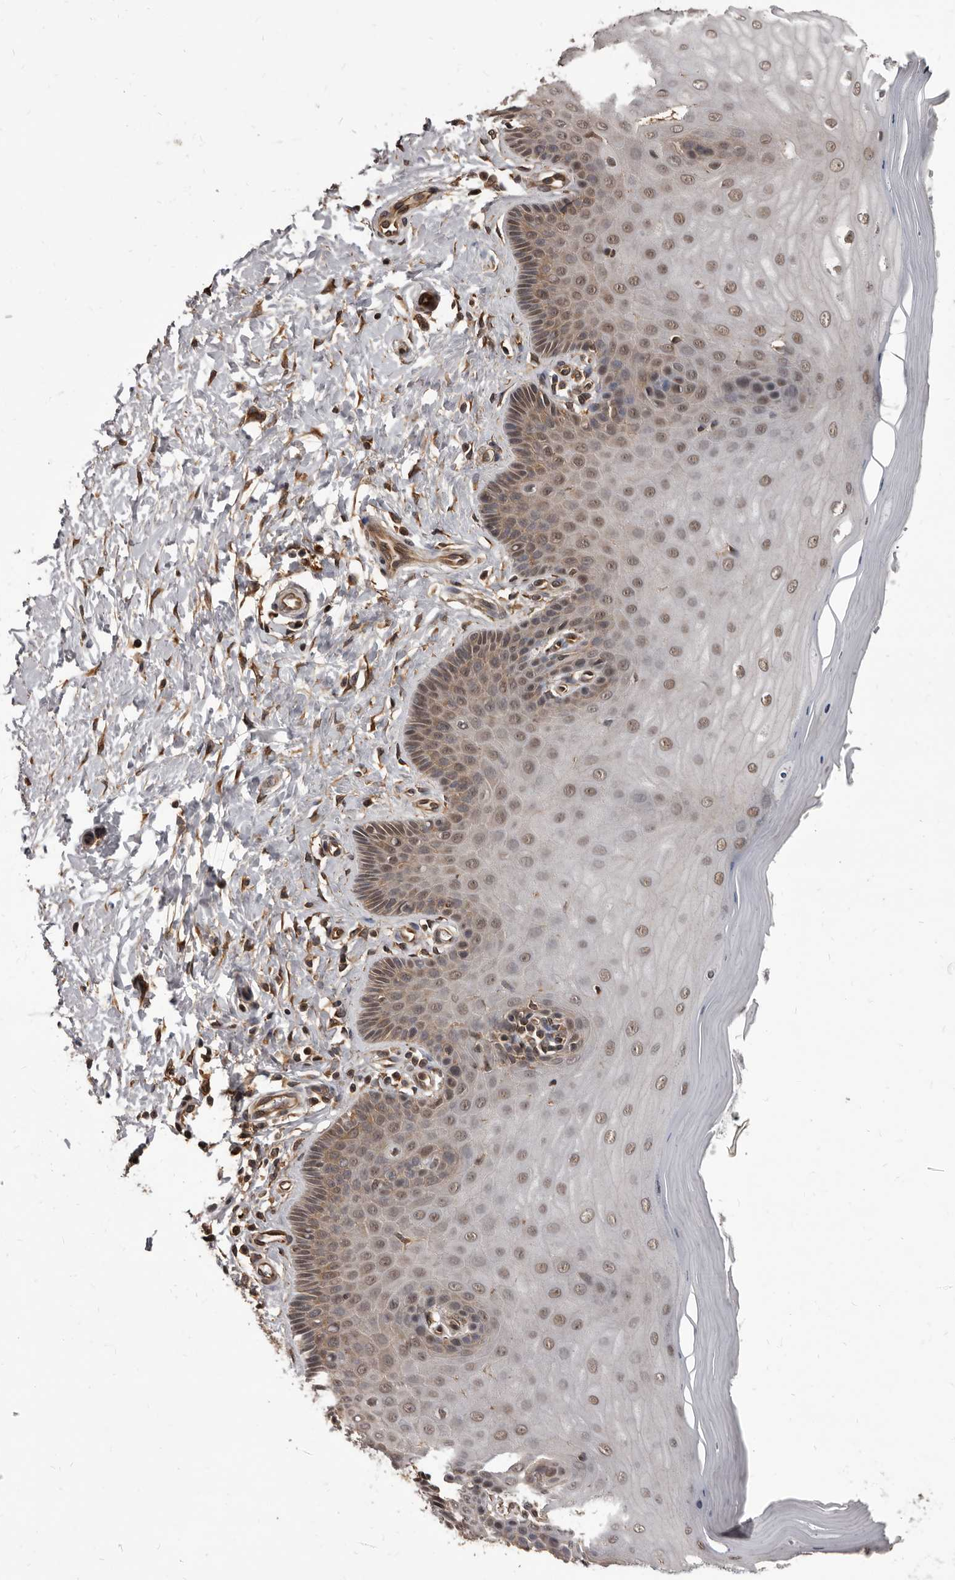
{"staining": {"intensity": "moderate", "quantity": ">75%", "location": "cytoplasmic/membranous,nuclear"}, "tissue": "cervix", "cell_type": "Glandular cells", "image_type": "normal", "snomed": [{"axis": "morphology", "description": "Normal tissue, NOS"}, {"axis": "topography", "description": "Cervix"}], "caption": "An image of human cervix stained for a protein demonstrates moderate cytoplasmic/membranous,nuclear brown staining in glandular cells.", "gene": "ADAMTS20", "patient": {"sex": "female", "age": 55}}